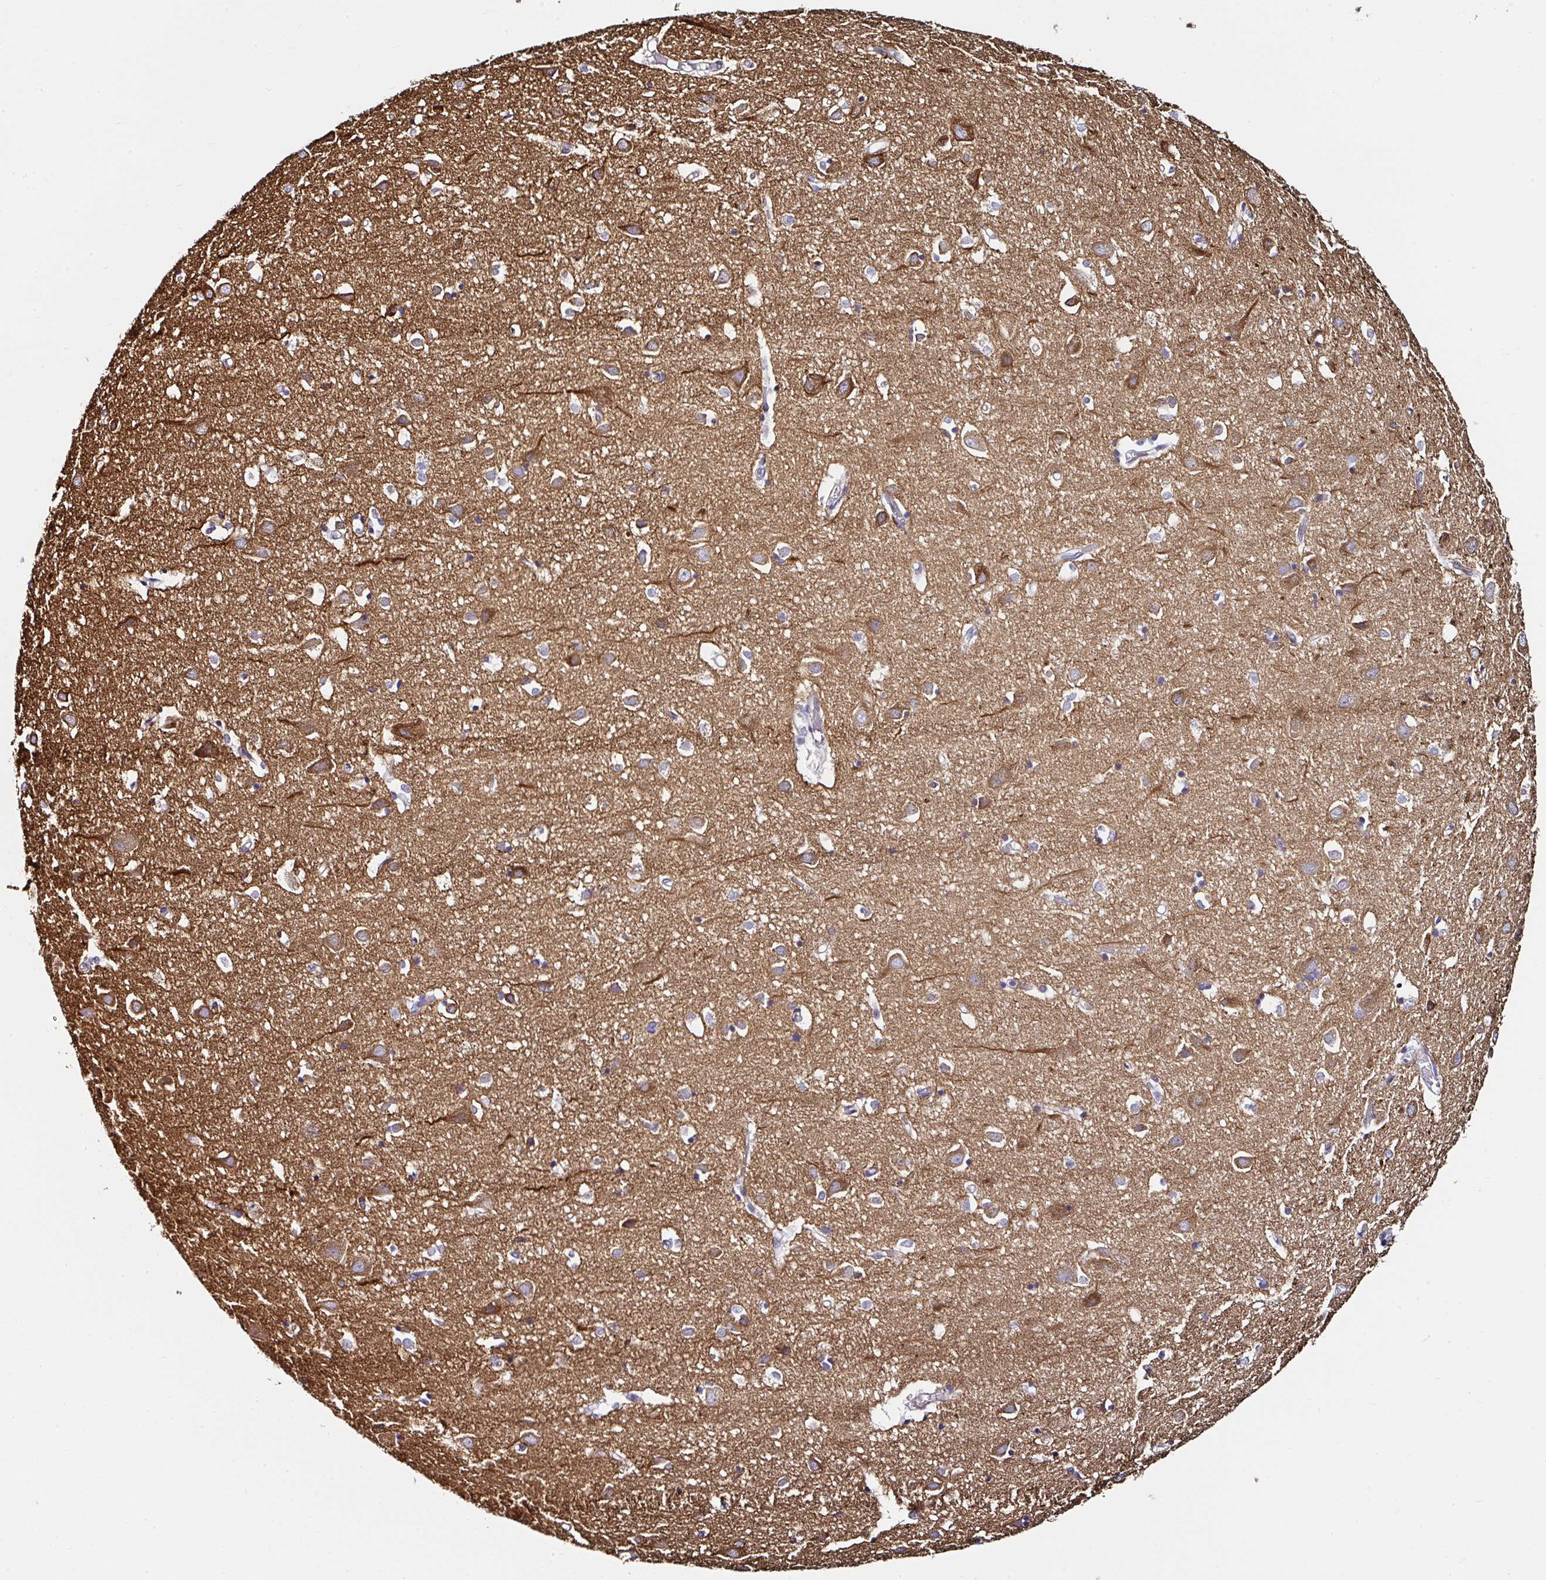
{"staining": {"intensity": "negative", "quantity": "none", "location": "none"}, "tissue": "cerebral cortex", "cell_type": "Endothelial cells", "image_type": "normal", "snomed": [{"axis": "morphology", "description": "Normal tissue, NOS"}, {"axis": "topography", "description": "Cerebral cortex"}], "caption": "IHC image of unremarkable human cerebral cortex stained for a protein (brown), which exhibits no expression in endothelial cells.", "gene": "PPFIA4", "patient": {"sex": "male", "age": 70}}